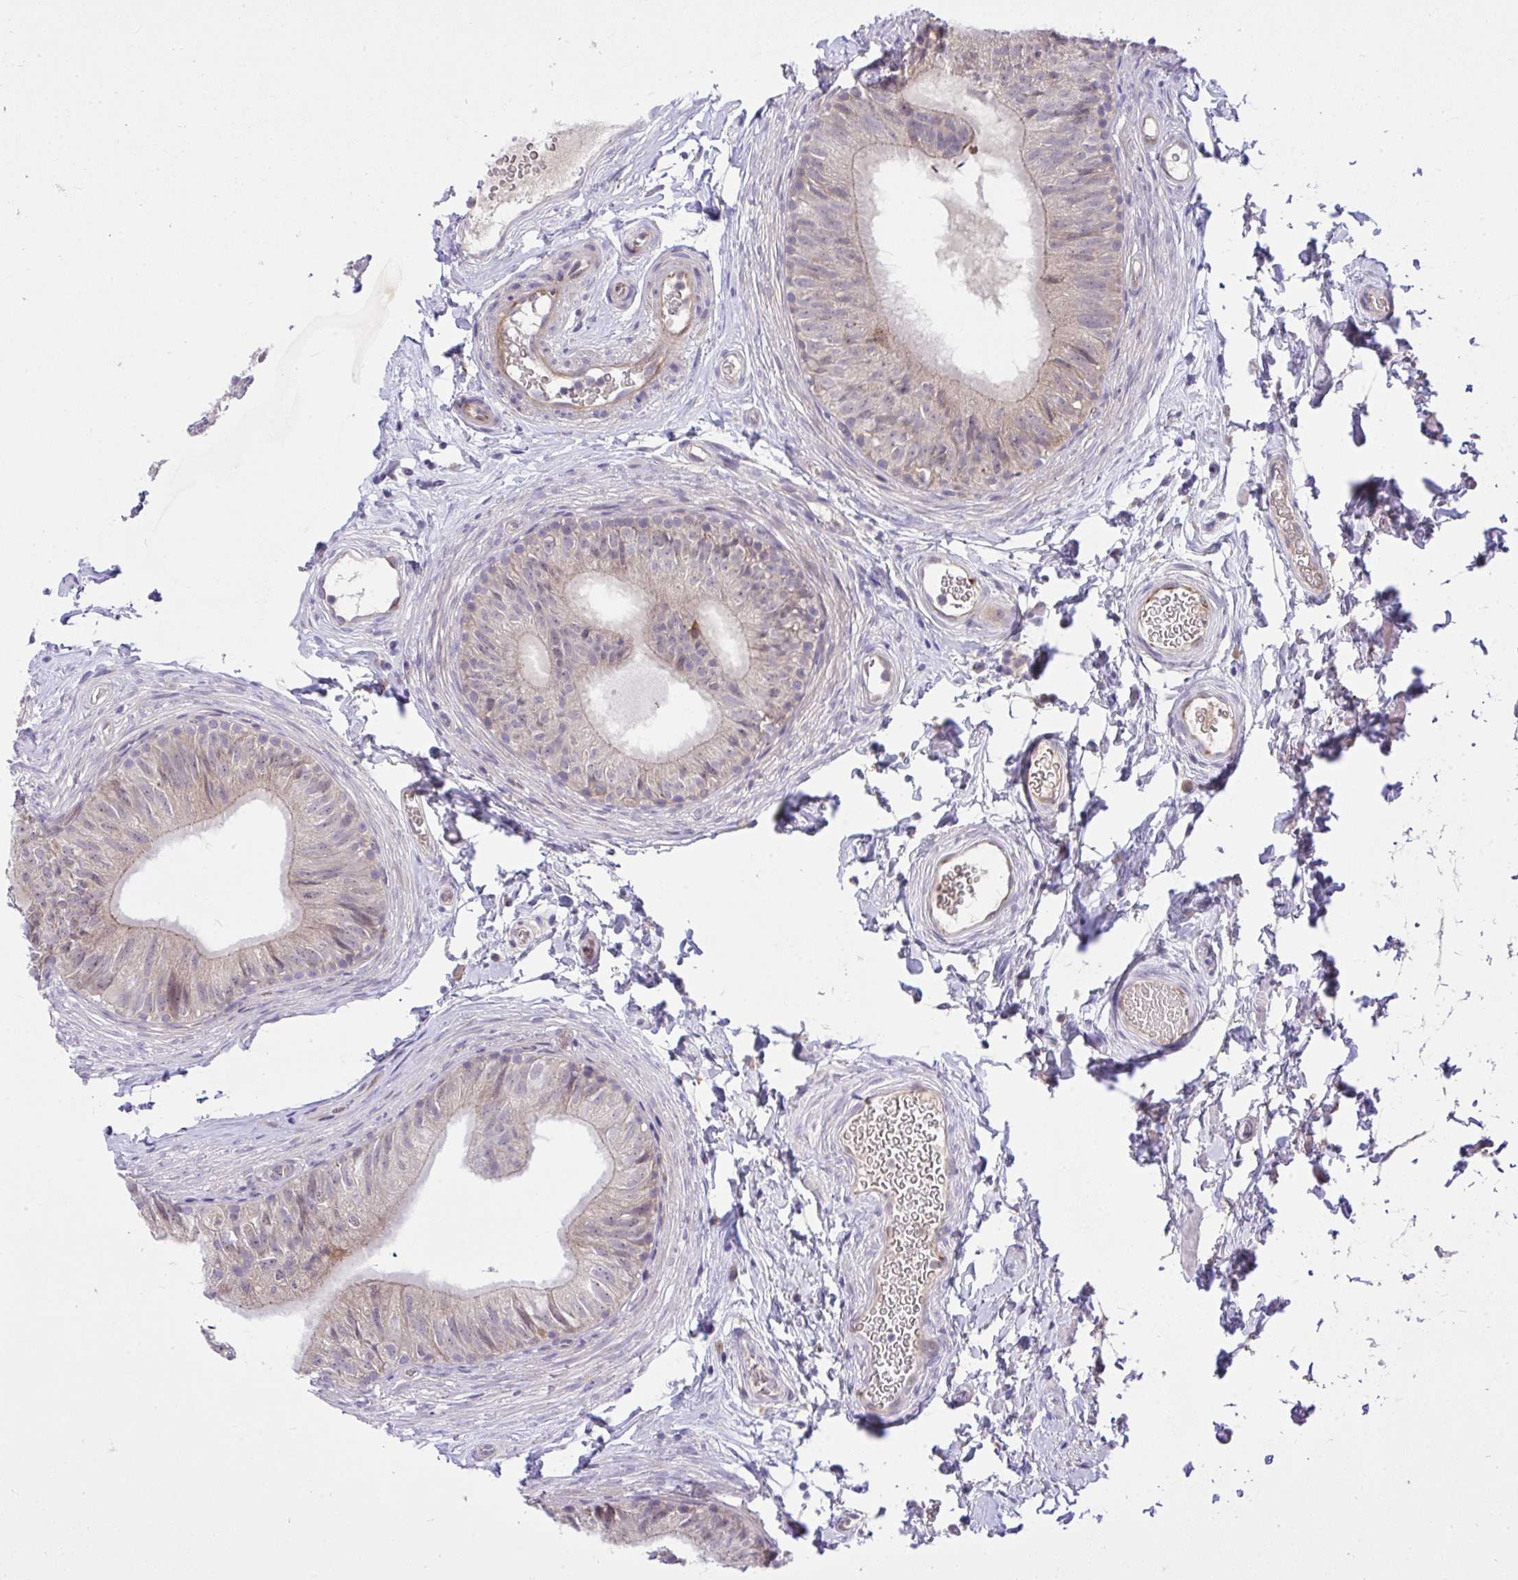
{"staining": {"intensity": "weak", "quantity": ">75%", "location": "cytoplasmic/membranous"}, "tissue": "epididymis", "cell_type": "Glandular cells", "image_type": "normal", "snomed": [{"axis": "morphology", "description": "Normal tissue, NOS"}, {"axis": "topography", "description": "Epididymis, spermatic cord, NOS"}, {"axis": "topography", "description": "Epididymis"}, {"axis": "topography", "description": "Peripheral nerve tissue"}], "caption": "Immunohistochemistry (IHC) photomicrograph of unremarkable epididymis stained for a protein (brown), which exhibits low levels of weak cytoplasmic/membranous positivity in about >75% of glandular cells.", "gene": "CHIA", "patient": {"sex": "male", "age": 29}}